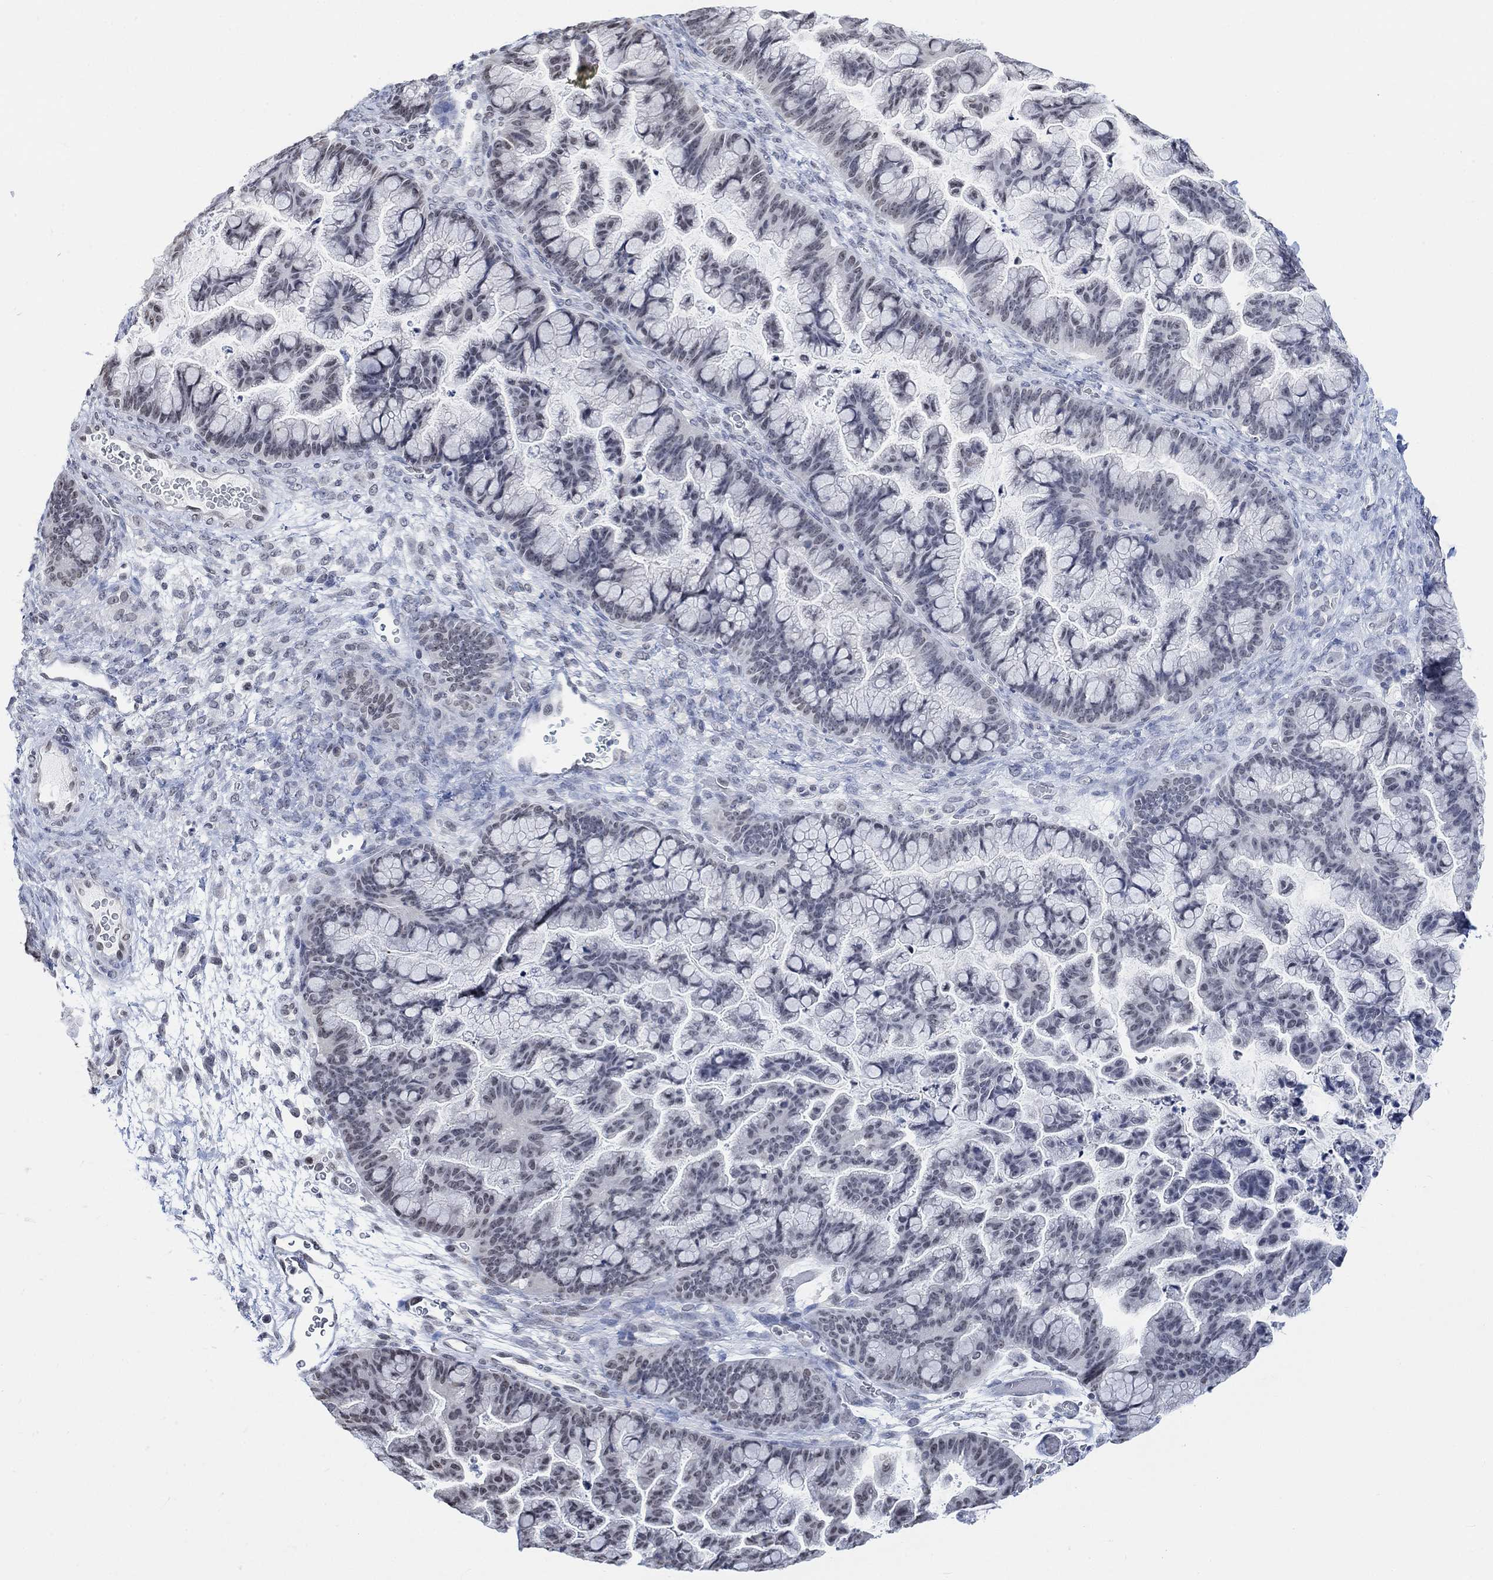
{"staining": {"intensity": "negative", "quantity": "none", "location": "none"}, "tissue": "ovarian cancer", "cell_type": "Tumor cells", "image_type": "cancer", "snomed": [{"axis": "morphology", "description": "Cystadenocarcinoma, mucinous, NOS"}, {"axis": "topography", "description": "Ovary"}], "caption": "The immunohistochemistry photomicrograph has no significant positivity in tumor cells of ovarian cancer tissue.", "gene": "PURG", "patient": {"sex": "female", "age": 67}}